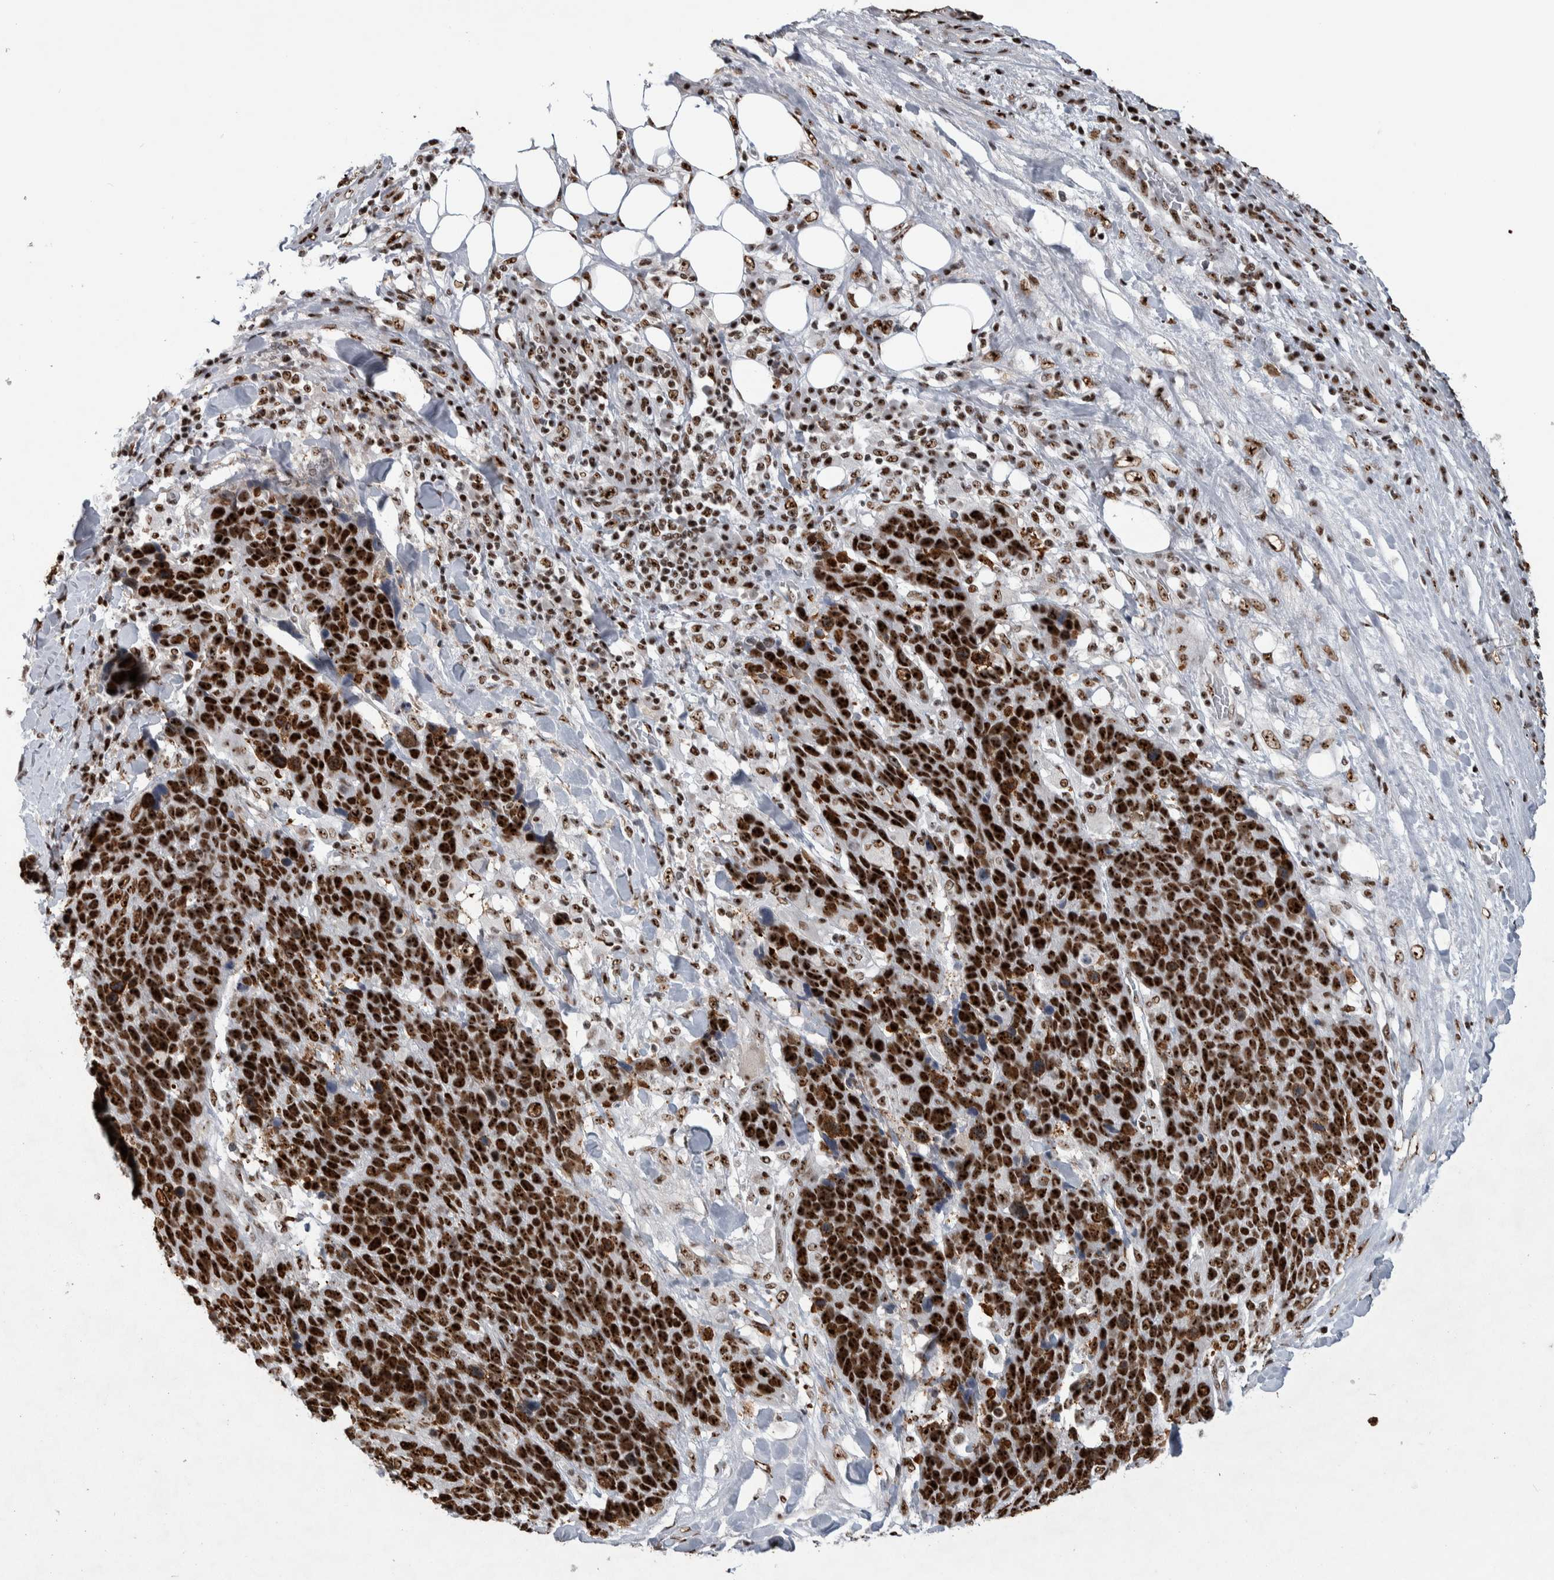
{"staining": {"intensity": "strong", "quantity": ">75%", "location": "nuclear"}, "tissue": "lung cancer", "cell_type": "Tumor cells", "image_type": "cancer", "snomed": [{"axis": "morphology", "description": "Squamous cell carcinoma, NOS"}, {"axis": "topography", "description": "Lung"}], "caption": "A high-resolution photomicrograph shows immunohistochemistry staining of lung cancer (squamous cell carcinoma), which shows strong nuclear expression in about >75% of tumor cells.", "gene": "NCL", "patient": {"sex": "male", "age": 66}}